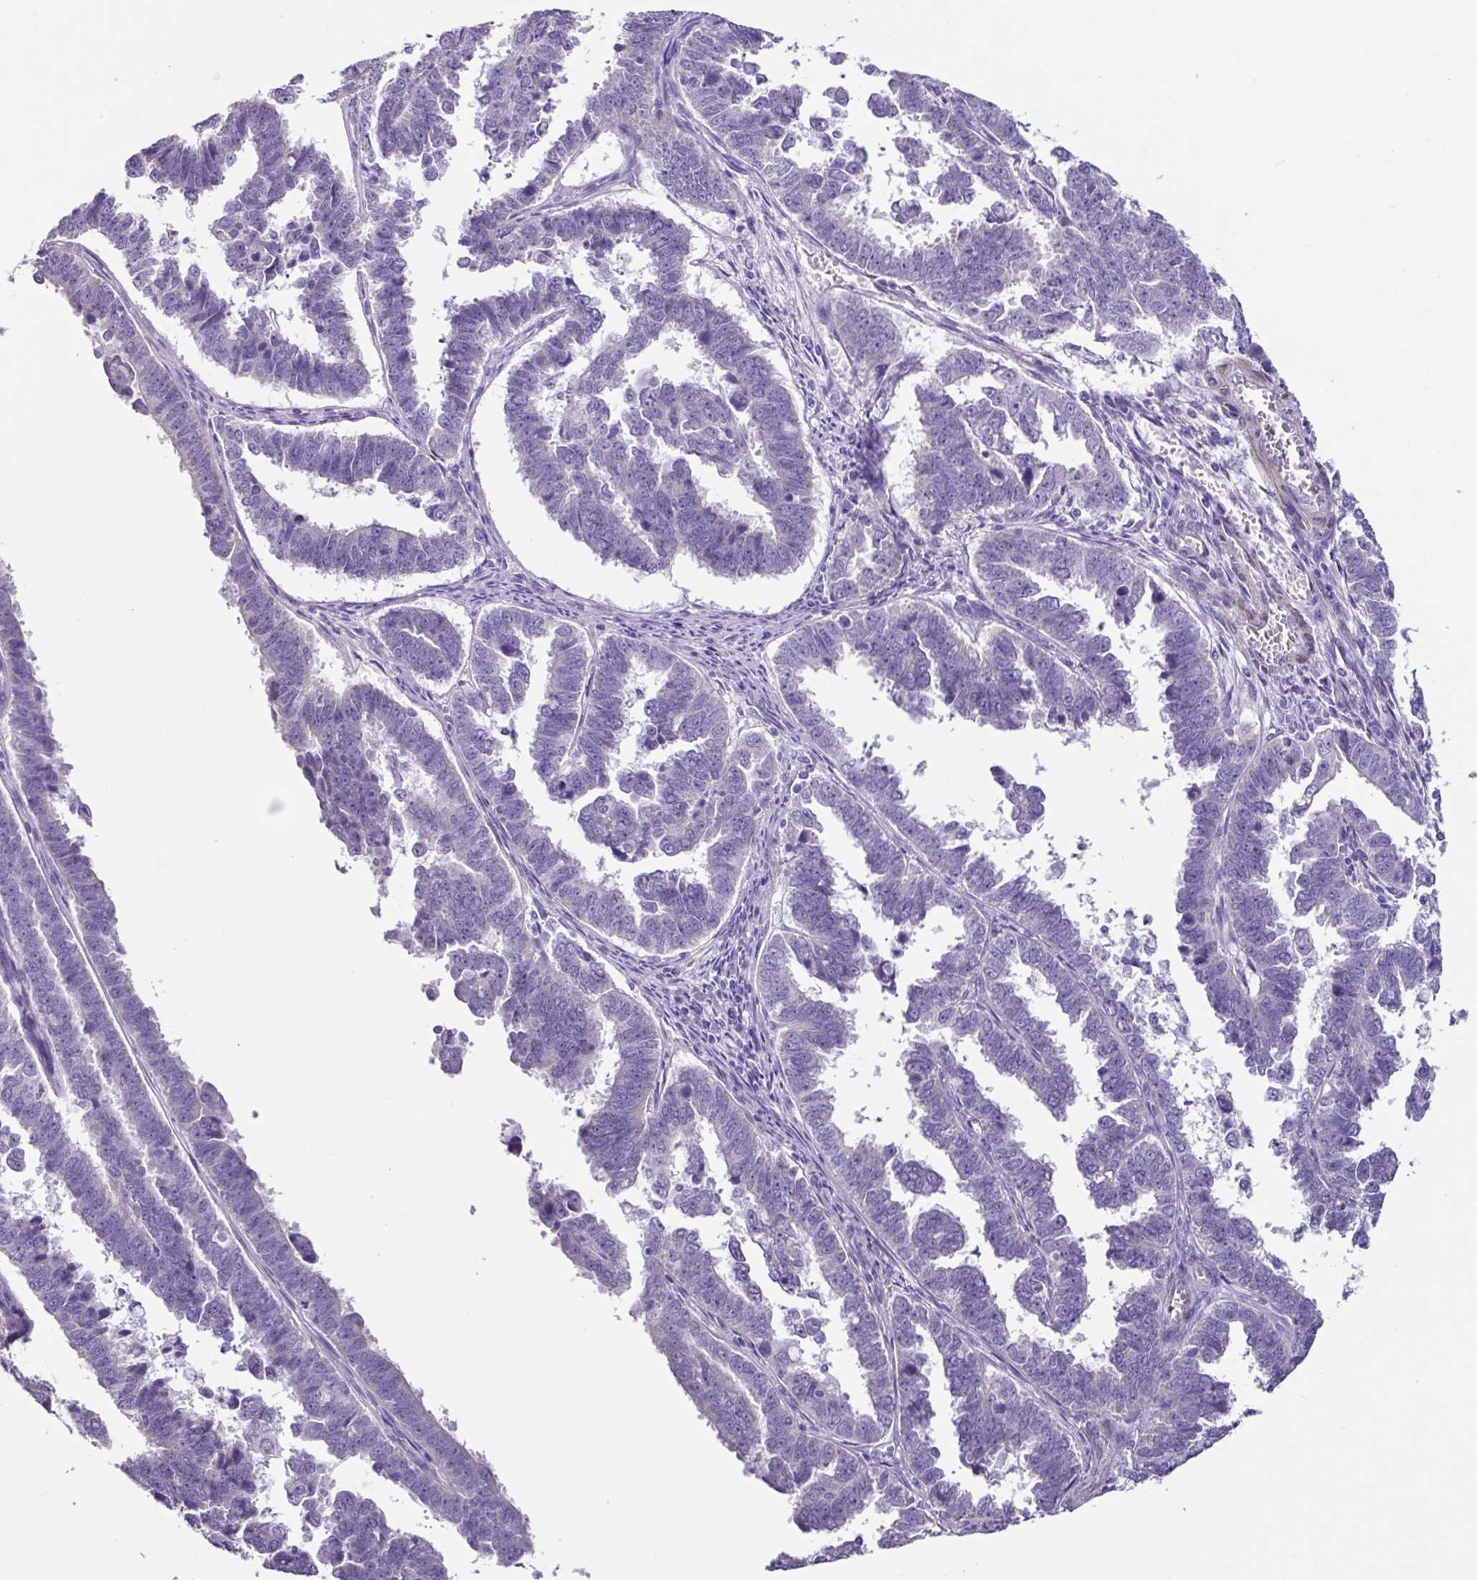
{"staining": {"intensity": "negative", "quantity": "none", "location": "none"}, "tissue": "endometrial cancer", "cell_type": "Tumor cells", "image_type": "cancer", "snomed": [{"axis": "morphology", "description": "Adenocarcinoma, NOS"}, {"axis": "topography", "description": "Endometrium"}], "caption": "IHC photomicrograph of neoplastic tissue: human adenocarcinoma (endometrial) stained with DAB (3,3'-diaminobenzidine) demonstrates no significant protein positivity in tumor cells.", "gene": "OTX1", "patient": {"sex": "female", "age": 75}}